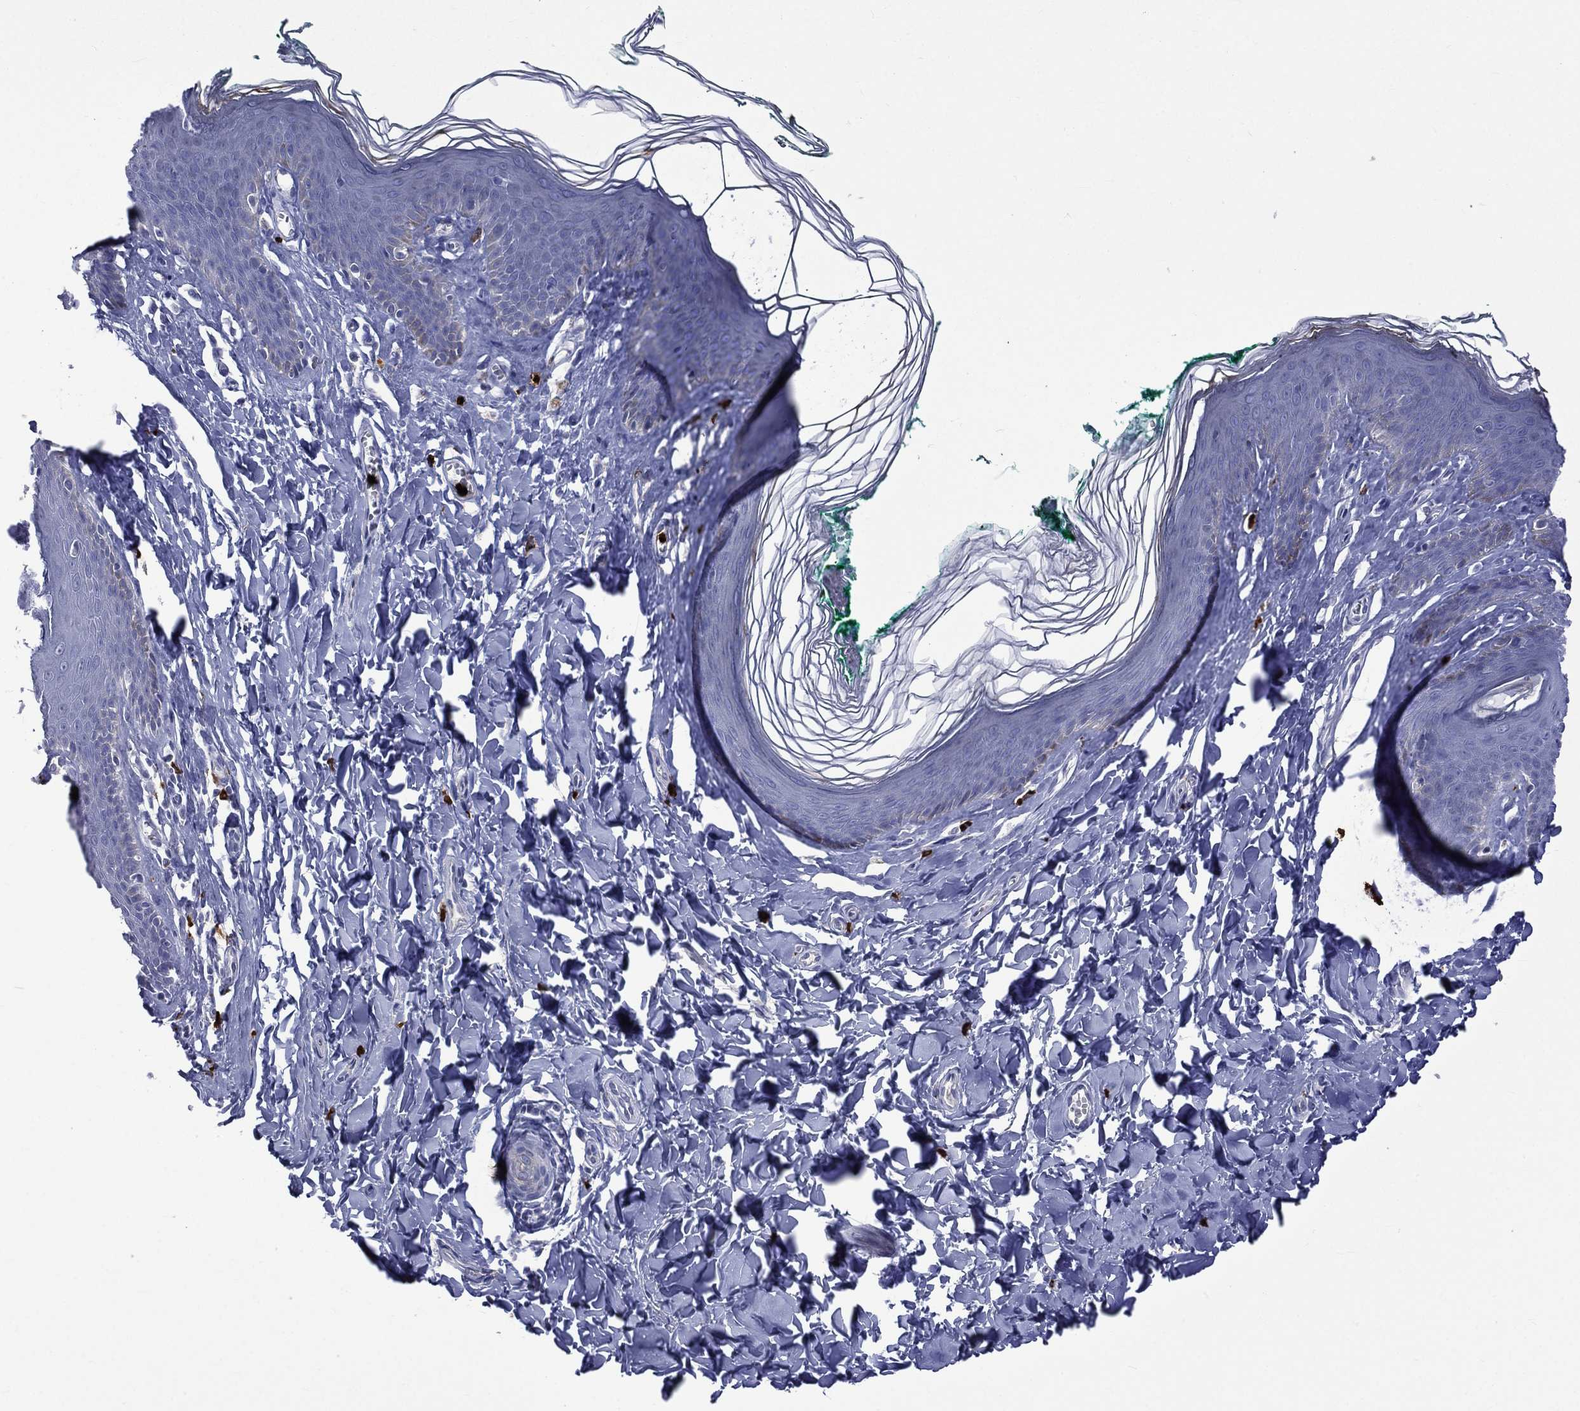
{"staining": {"intensity": "negative", "quantity": "none", "location": "none"}, "tissue": "skin", "cell_type": "Epidermal cells", "image_type": "normal", "snomed": [{"axis": "morphology", "description": "Normal tissue, NOS"}, {"axis": "topography", "description": "Vulva"}], "caption": "The immunohistochemistry micrograph has no significant positivity in epidermal cells of skin.", "gene": "ELANE", "patient": {"sex": "female", "age": 66}}